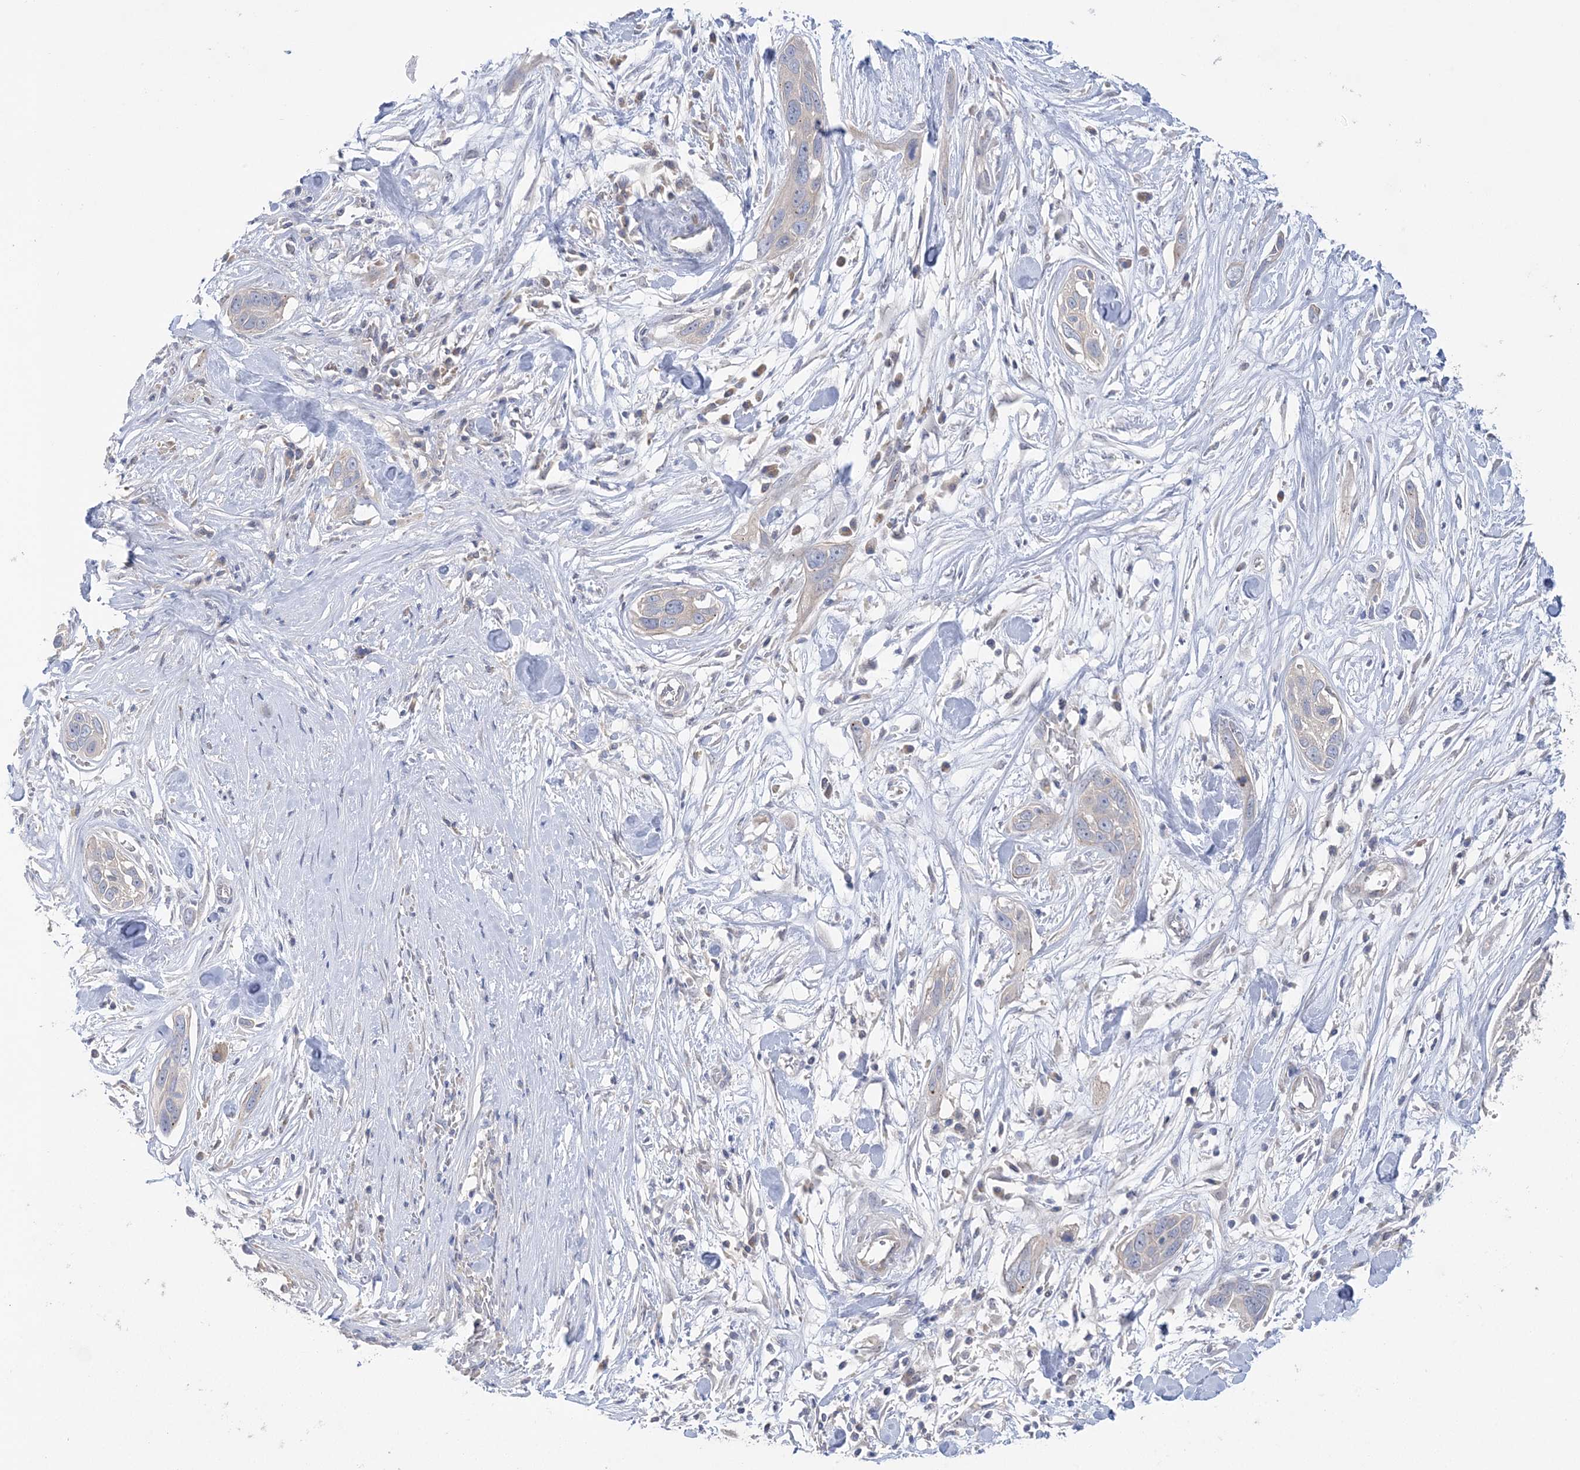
{"staining": {"intensity": "negative", "quantity": "none", "location": "none"}, "tissue": "pancreatic cancer", "cell_type": "Tumor cells", "image_type": "cancer", "snomed": [{"axis": "morphology", "description": "Adenocarcinoma, NOS"}, {"axis": "topography", "description": "Pancreas"}], "caption": "There is no significant staining in tumor cells of pancreatic cancer.", "gene": "MMADHC", "patient": {"sex": "female", "age": 60}}